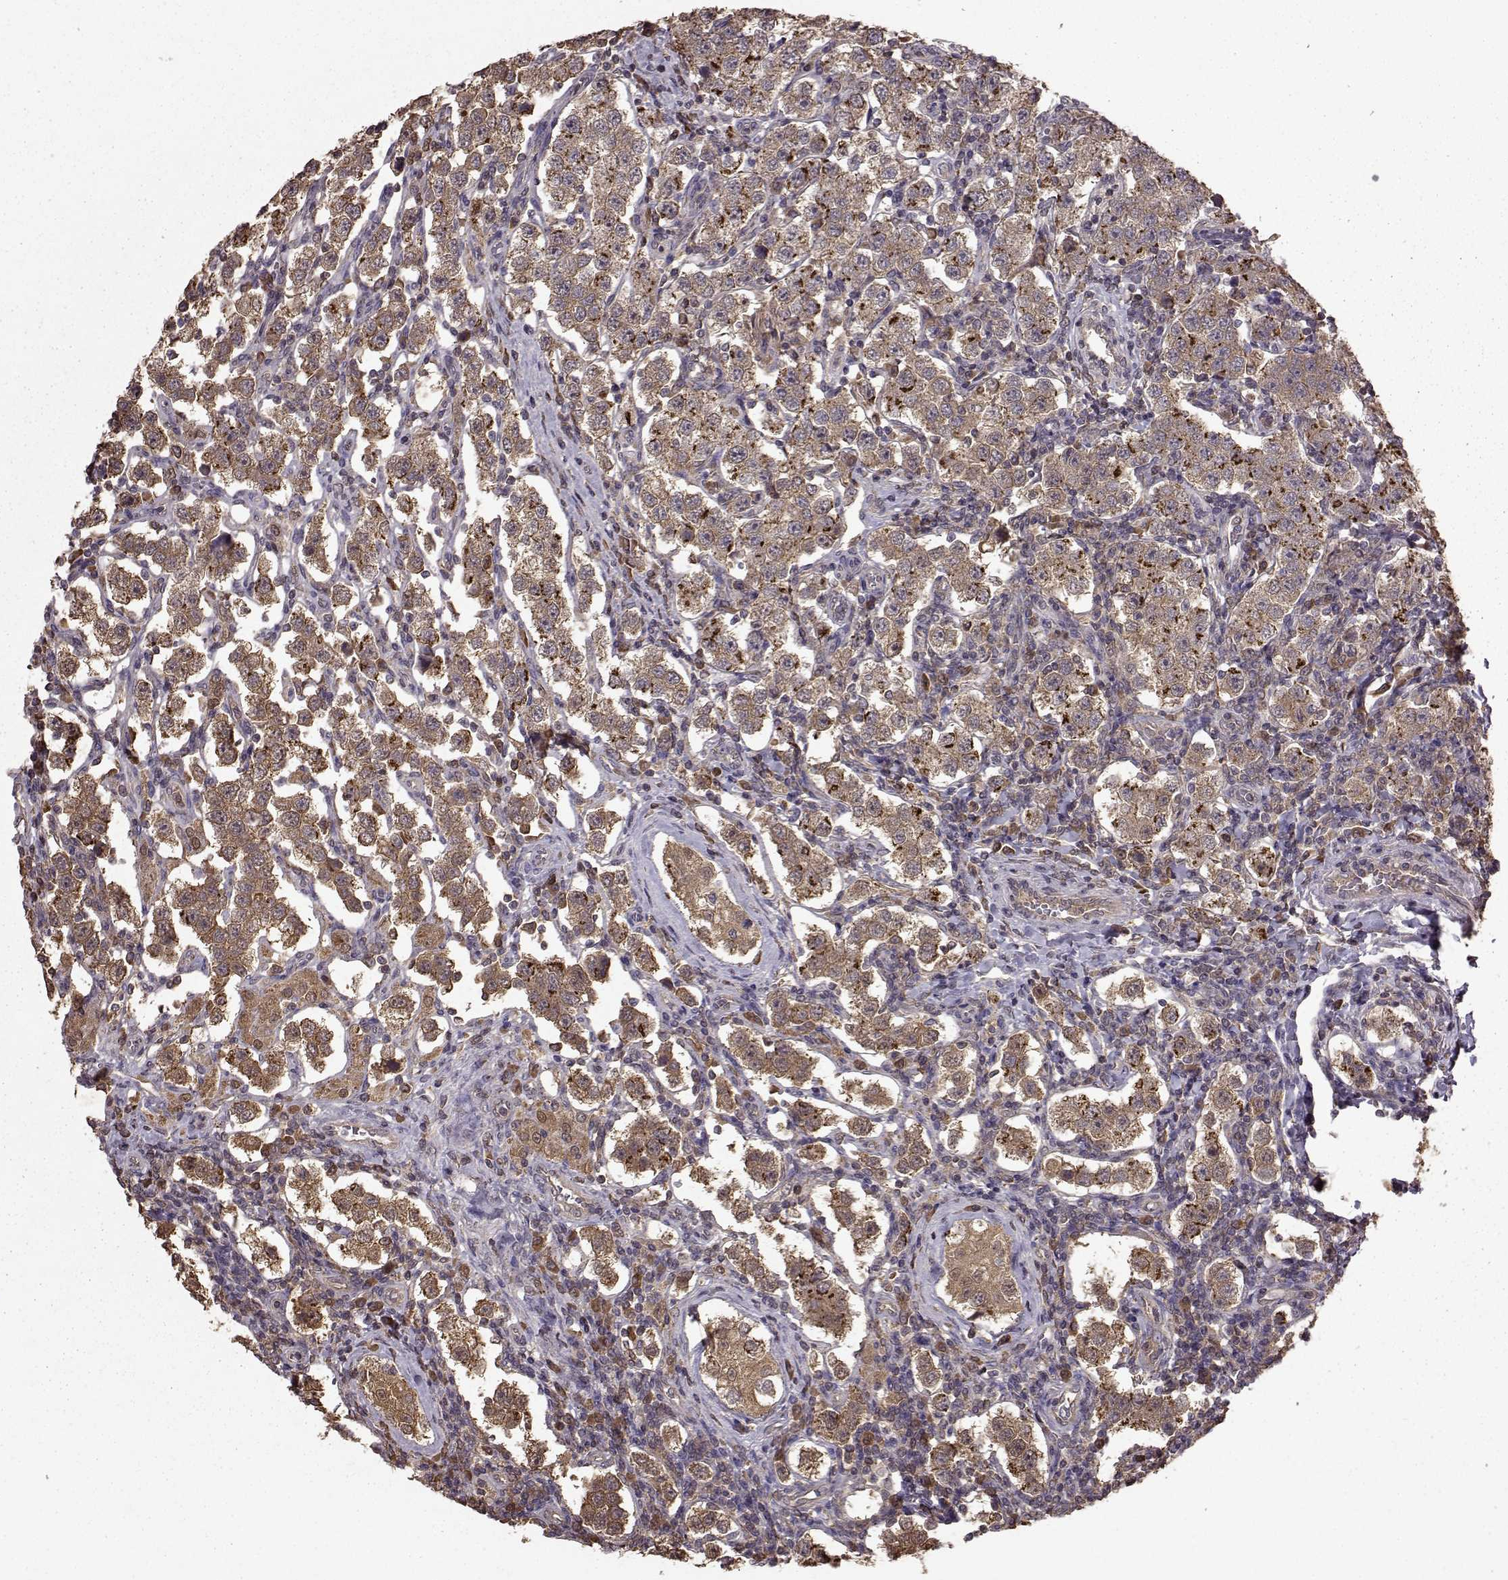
{"staining": {"intensity": "strong", "quantity": "25%-75%", "location": "cytoplasmic/membranous"}, "tissue": "testis cancer", "cell_type": "Tumor cells", "image_type": "cancer", "snomed": [{"axis": "morphology", "description": "Seminoma, NOS"}, {"axis": "topography", "description": "Testis"}], "caption": "High-power microscopy captured an IHC image of testis seminoma, revealing strong cytoplasmic/membranous positivity in approximately 25%-75% of tumor cells. The protein is stained brown, and the nuclei are stained in blue (DAB (3,3'-diaminobenzidine) IHC with brightfield microscopy, high magnification).", "gene": "NME1-NME2", "patient": {"sex": "male", "age": 37}}